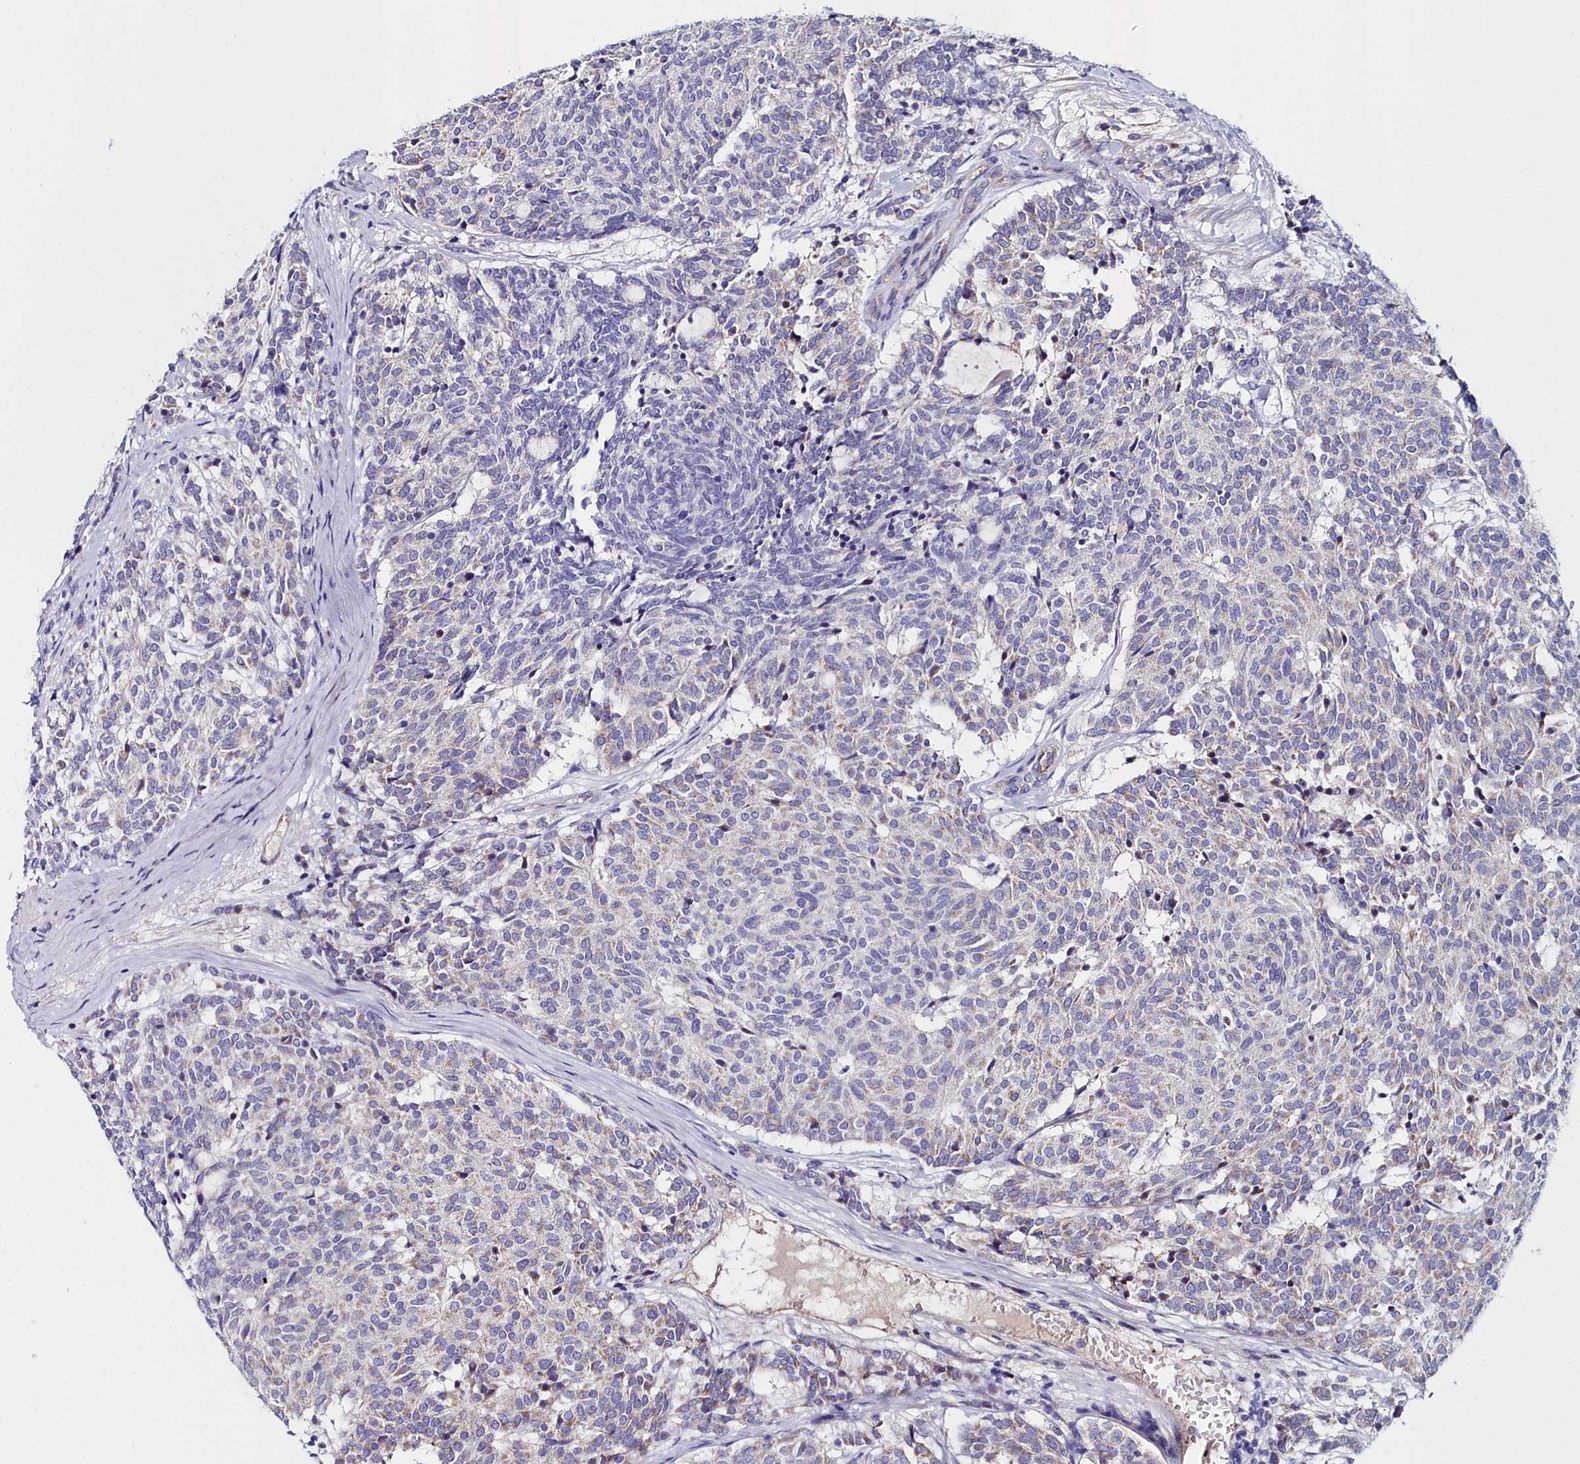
{"staining": {"intensity": "weak", "quantity": "<25%", "location": "cytoplasmic/membranous"}, "tissue": "carcinoid", "cell_type": "Tumor cells", "image_type": "cancer", "snomed": [{"axis": "morphology", "description": "Carcinoid, malignant, NOS"}, {"axis": "topography", "description": "Pancreas"}], "caption": "Histopathology image shows no protein positivity in tumor cells of carcinoid tissue.", "gene": "SLC49A3", "patient": {"sex": "female", "age": 54}}